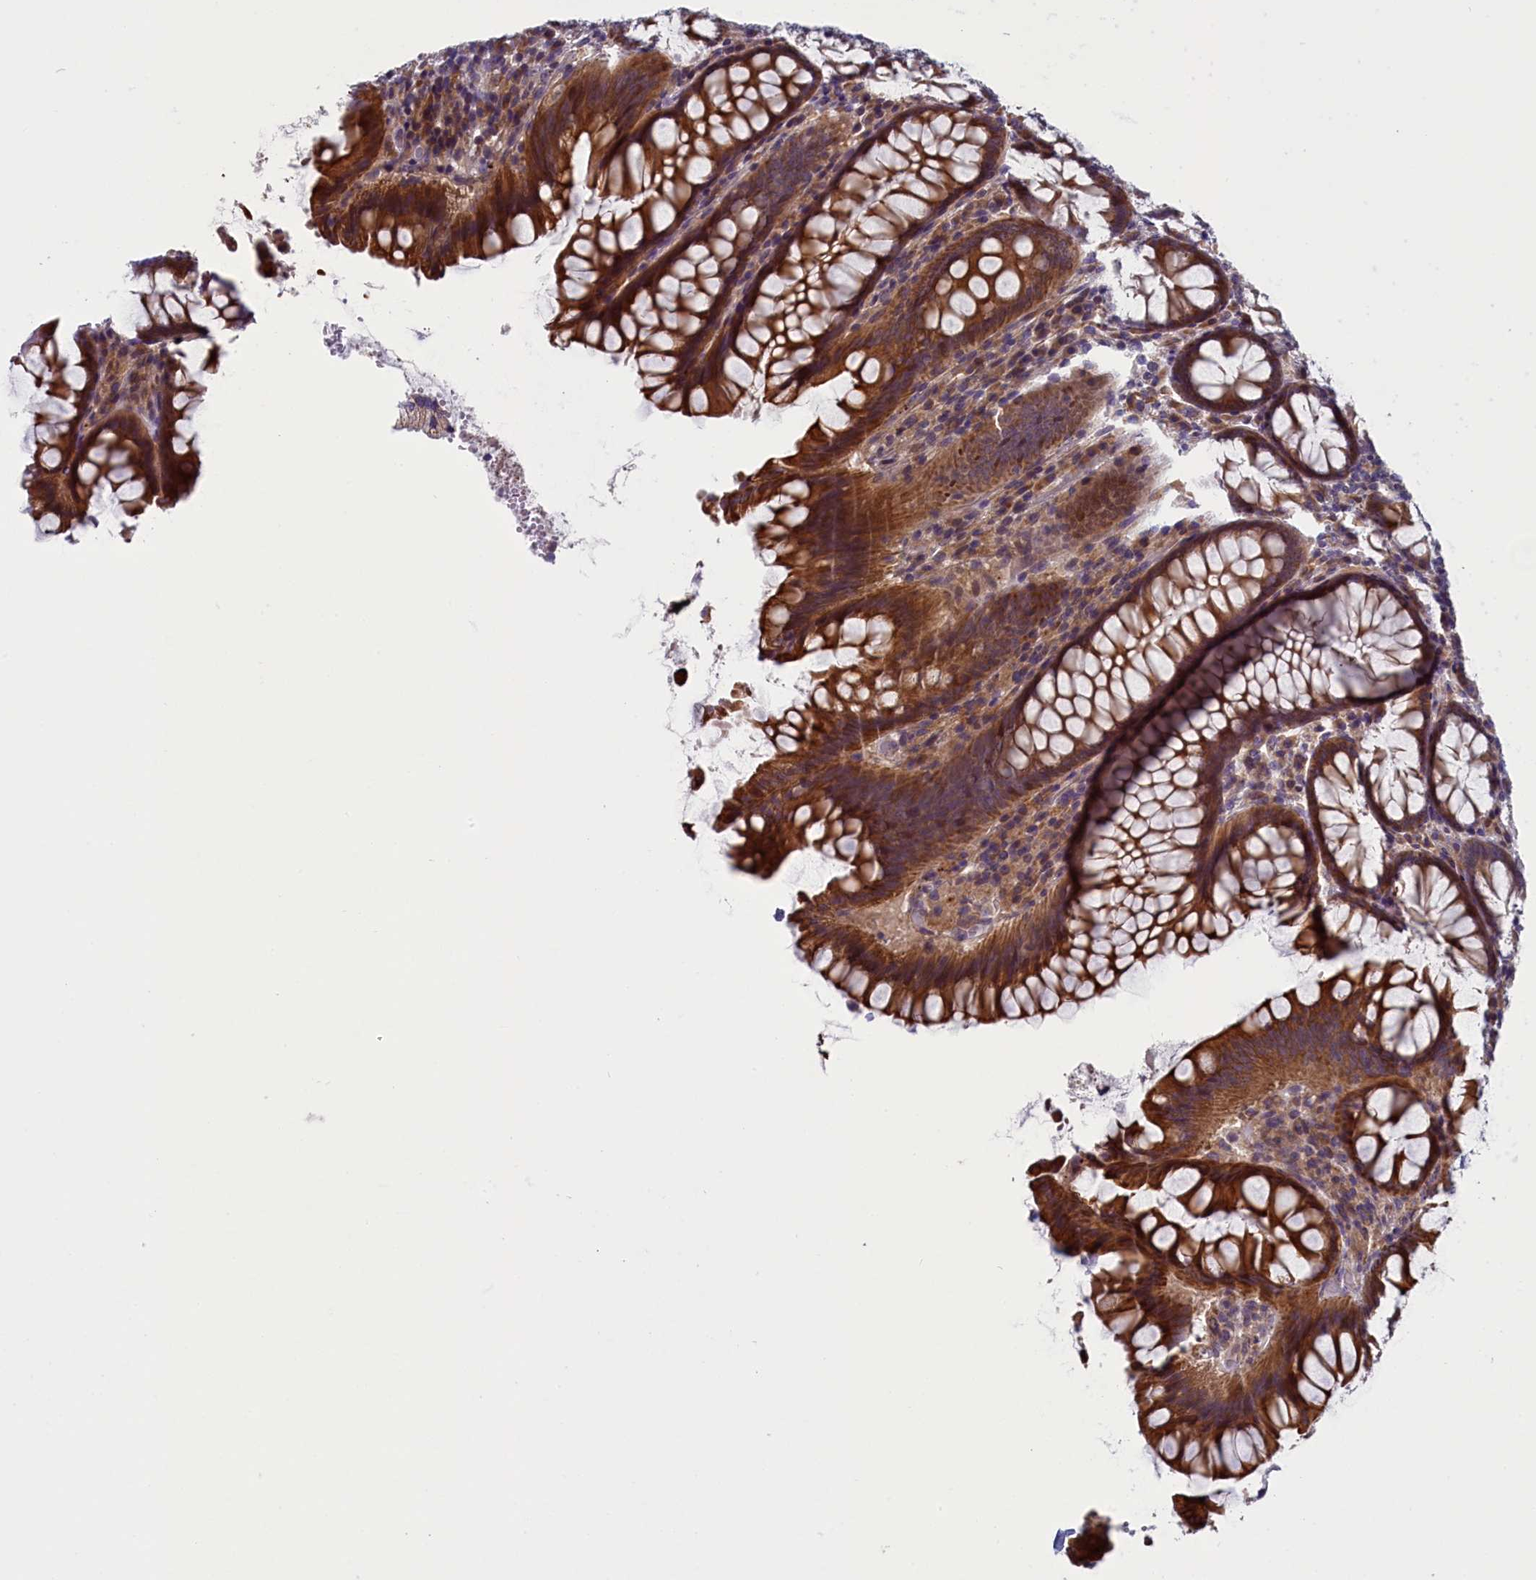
{"staining": {"intensity": "moderate", "quantity": ">75%", "location": "cytoplasmic/membranous"}, "tissue": "colon", "cell_type": "Endothelial cells", "image_type": "normal", "snomed": [{"axis": "morphology", "description": "Normal tissue, NOS"}, {"axis": "topography", "description": "Colon"}], "caption": "Protein staining exhibits moderate cytoplasmic/membranous expression in about >75% of endothelial cells in normal colon. (DAB IHC with brightfield microscopy, high magnification).", "gene": "ANKRD39", "patient": {"sex": "female", "age": 79}}